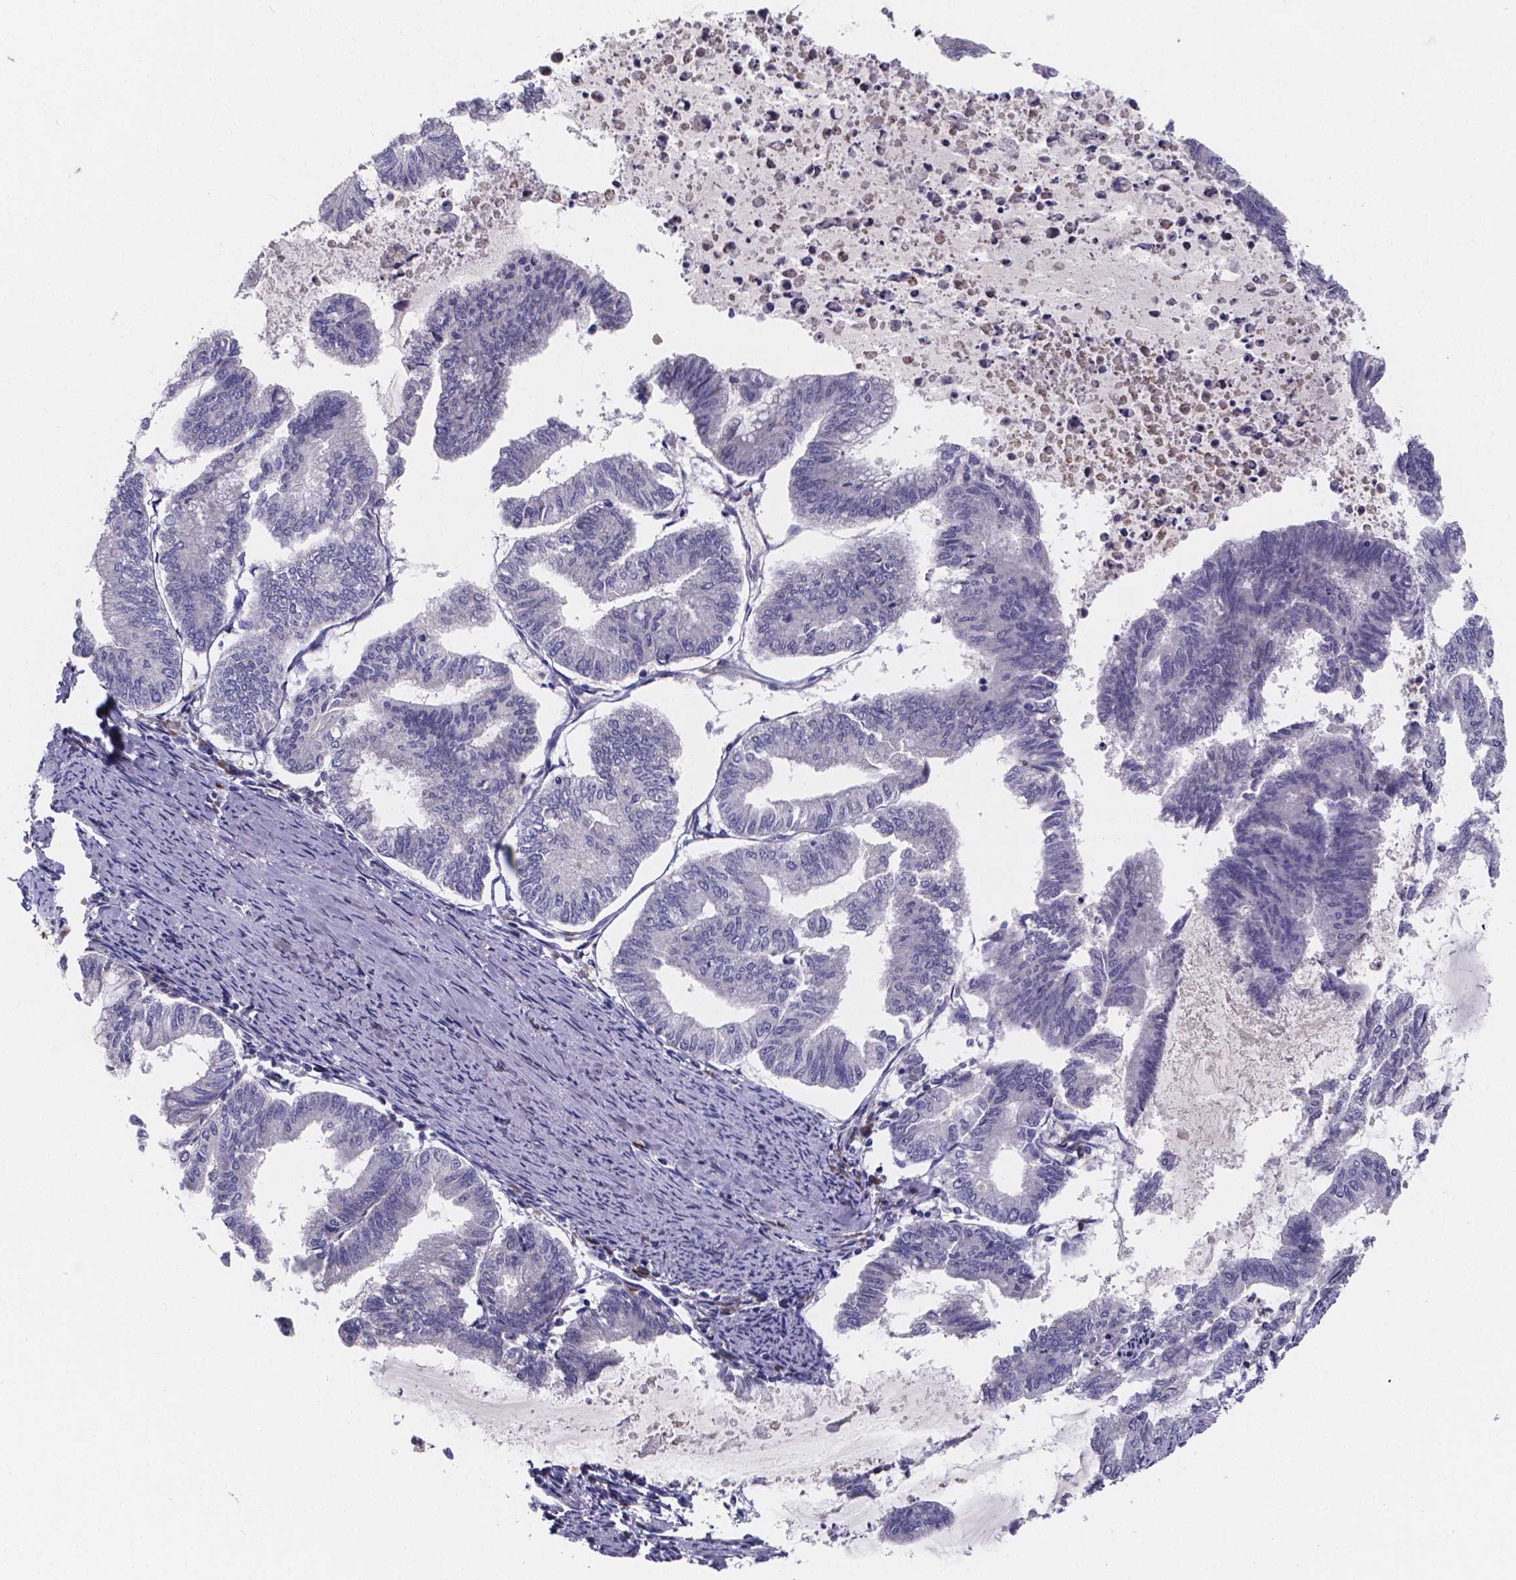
{"staining": {"intensity": "negative", "quantity": "none", "location": "none"}, "tissue": "endometrial cancer", "cell_type": "Tumor cells", "image_type": "cancer", "snomed": [{"axis": "morphology", "description": "Adenocarcinoma, NOS"}, {"axis": "topography", "description": "Endometrium"}], "caption": "An image of human adenocarcinoma (endometrial) is negative for staining in tumor cells.", "gene": "GABRA3", "patient": {"sex": "female", "age": 79}}